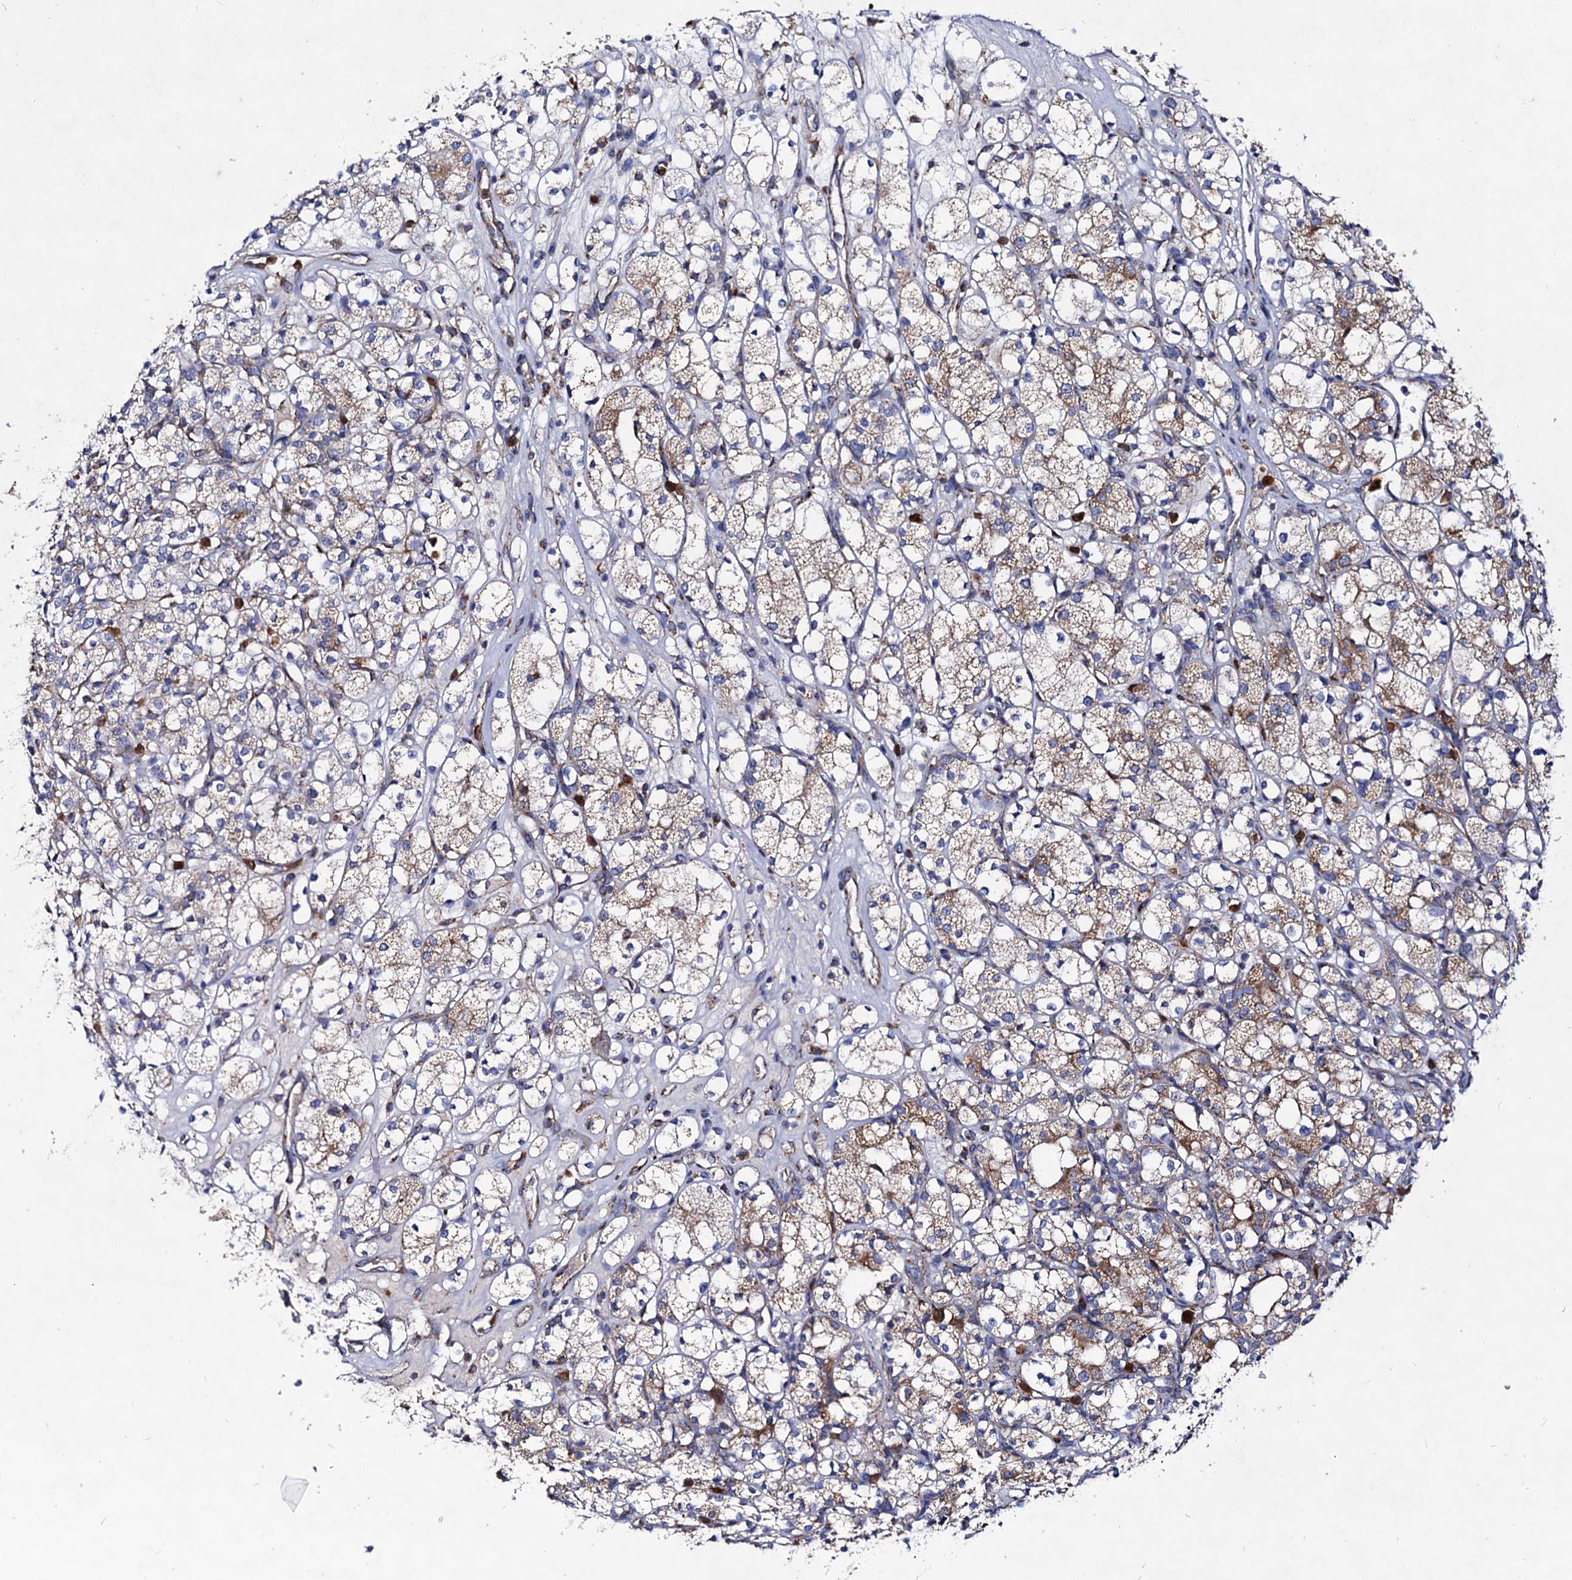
{"staining": {"intensity": "moderate", "quantity": "25%-75%", "location": "cytoplasmic/membranous"}, "tissue": "renal cancer", "cell_type": "Tumor cells", "image_type": "cancer", "snomed": [{"axis": "morphology", "description": "Adenocarcinoma, NOS"}, {"axis": "topography", "description": "Kidney"}], "caption": "About 25%-75% of tumor cells in human renal adenocarcinoma exhibit moderate cytoplasmic/membranous protein positivity as visualized by brown immunohistochemical staining.", "gene": "ACAD9", "patient": {"sex": "male", "age": 77}}